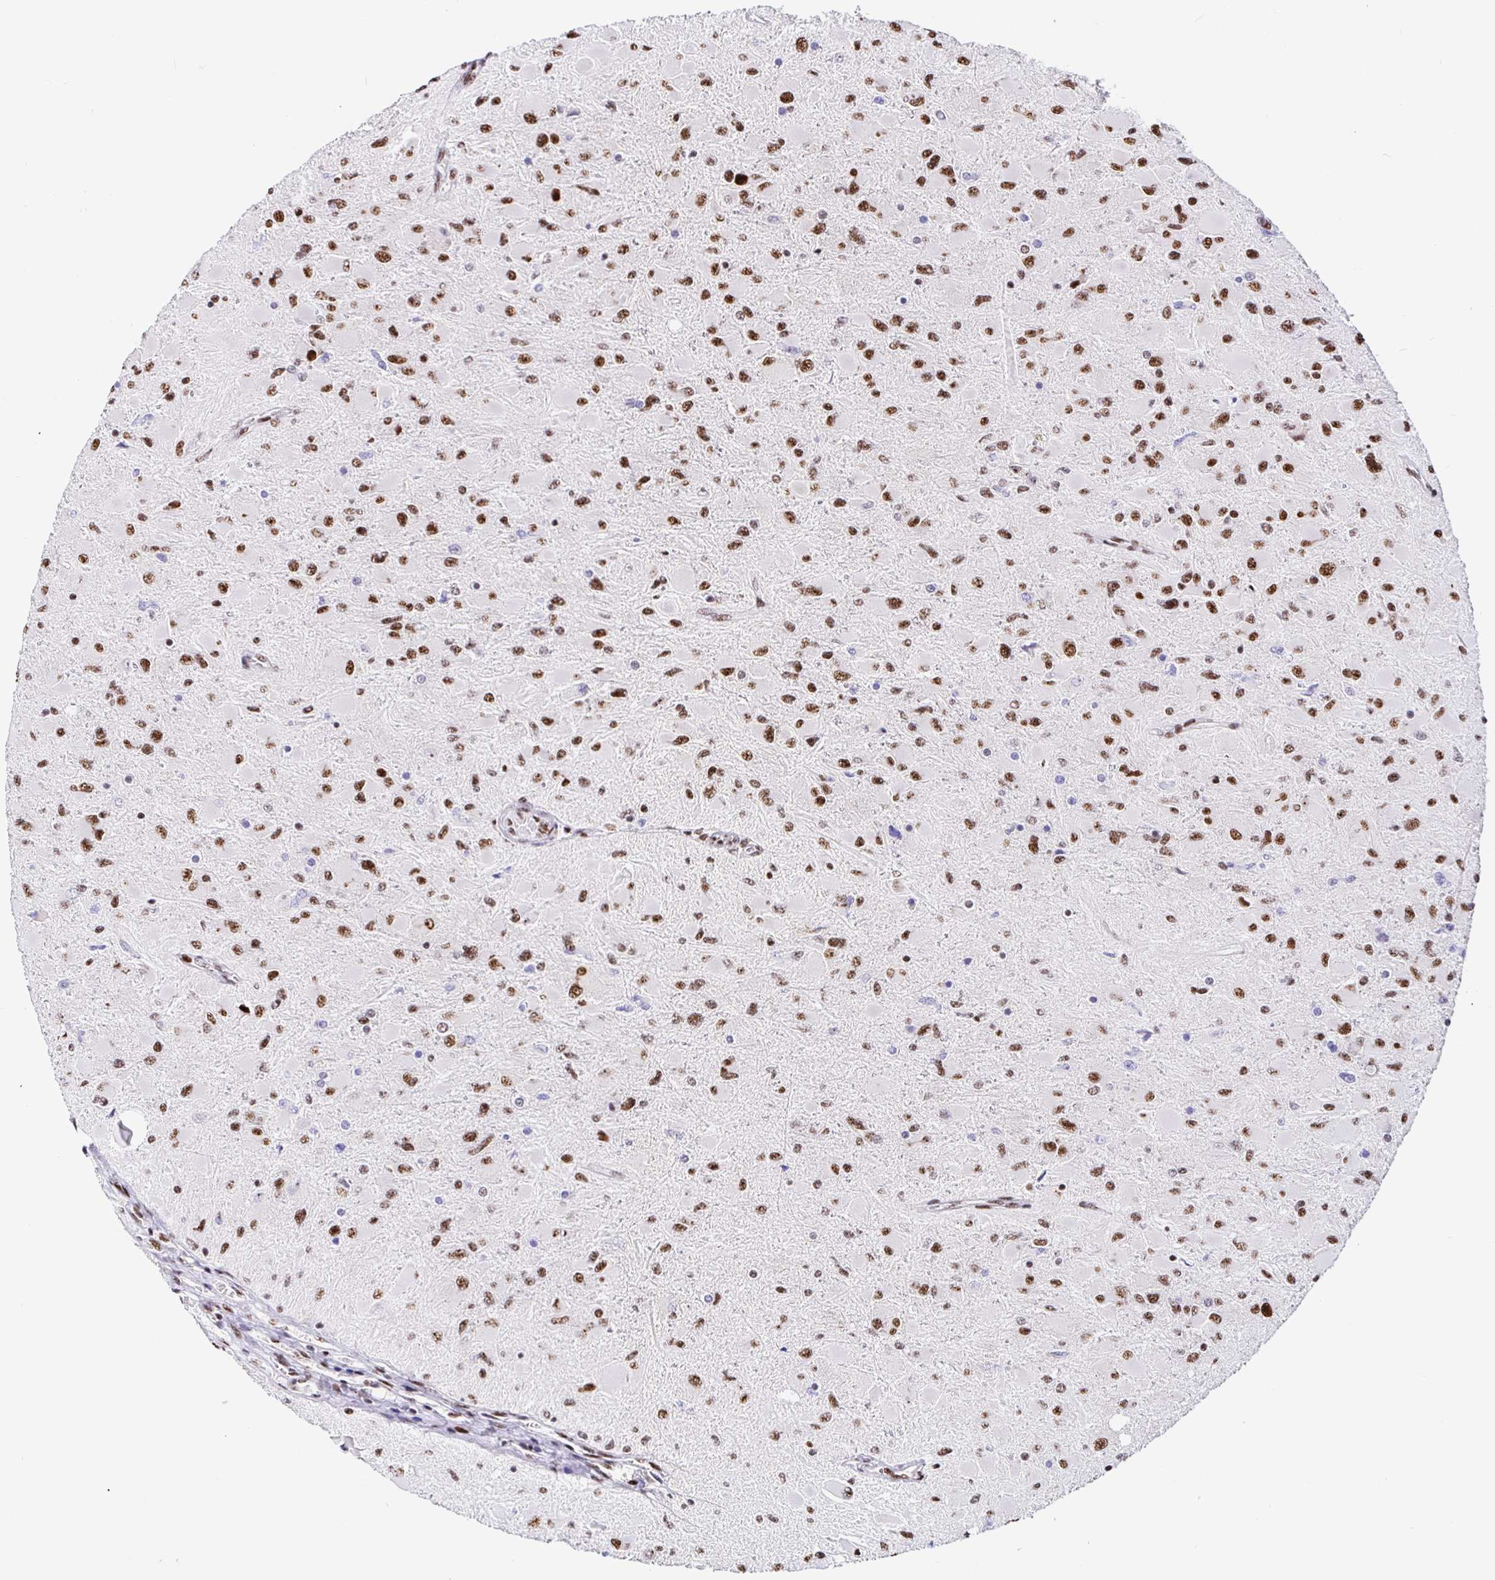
{"staining": {"intensity": "moderate", "quantity": ">75%", "location": "nuclear"}, "tissue": "glioma", "cell_type": "Tumor cells", "image_type": "cancer", "snomed": [{"axis": "morphology", "description": "Glioma, malignant, High grade"}, {"axis": "topography", "description": "Cerebral cortex"}], "caption": "Immunohistochemistry of malignant glioma (high-grade) demonstrates medium levels of moderate nuclear staining in approximately >75% of tumor cells.", "gene": "SETD5", "patient": {"sex": "female", "age": 36}}